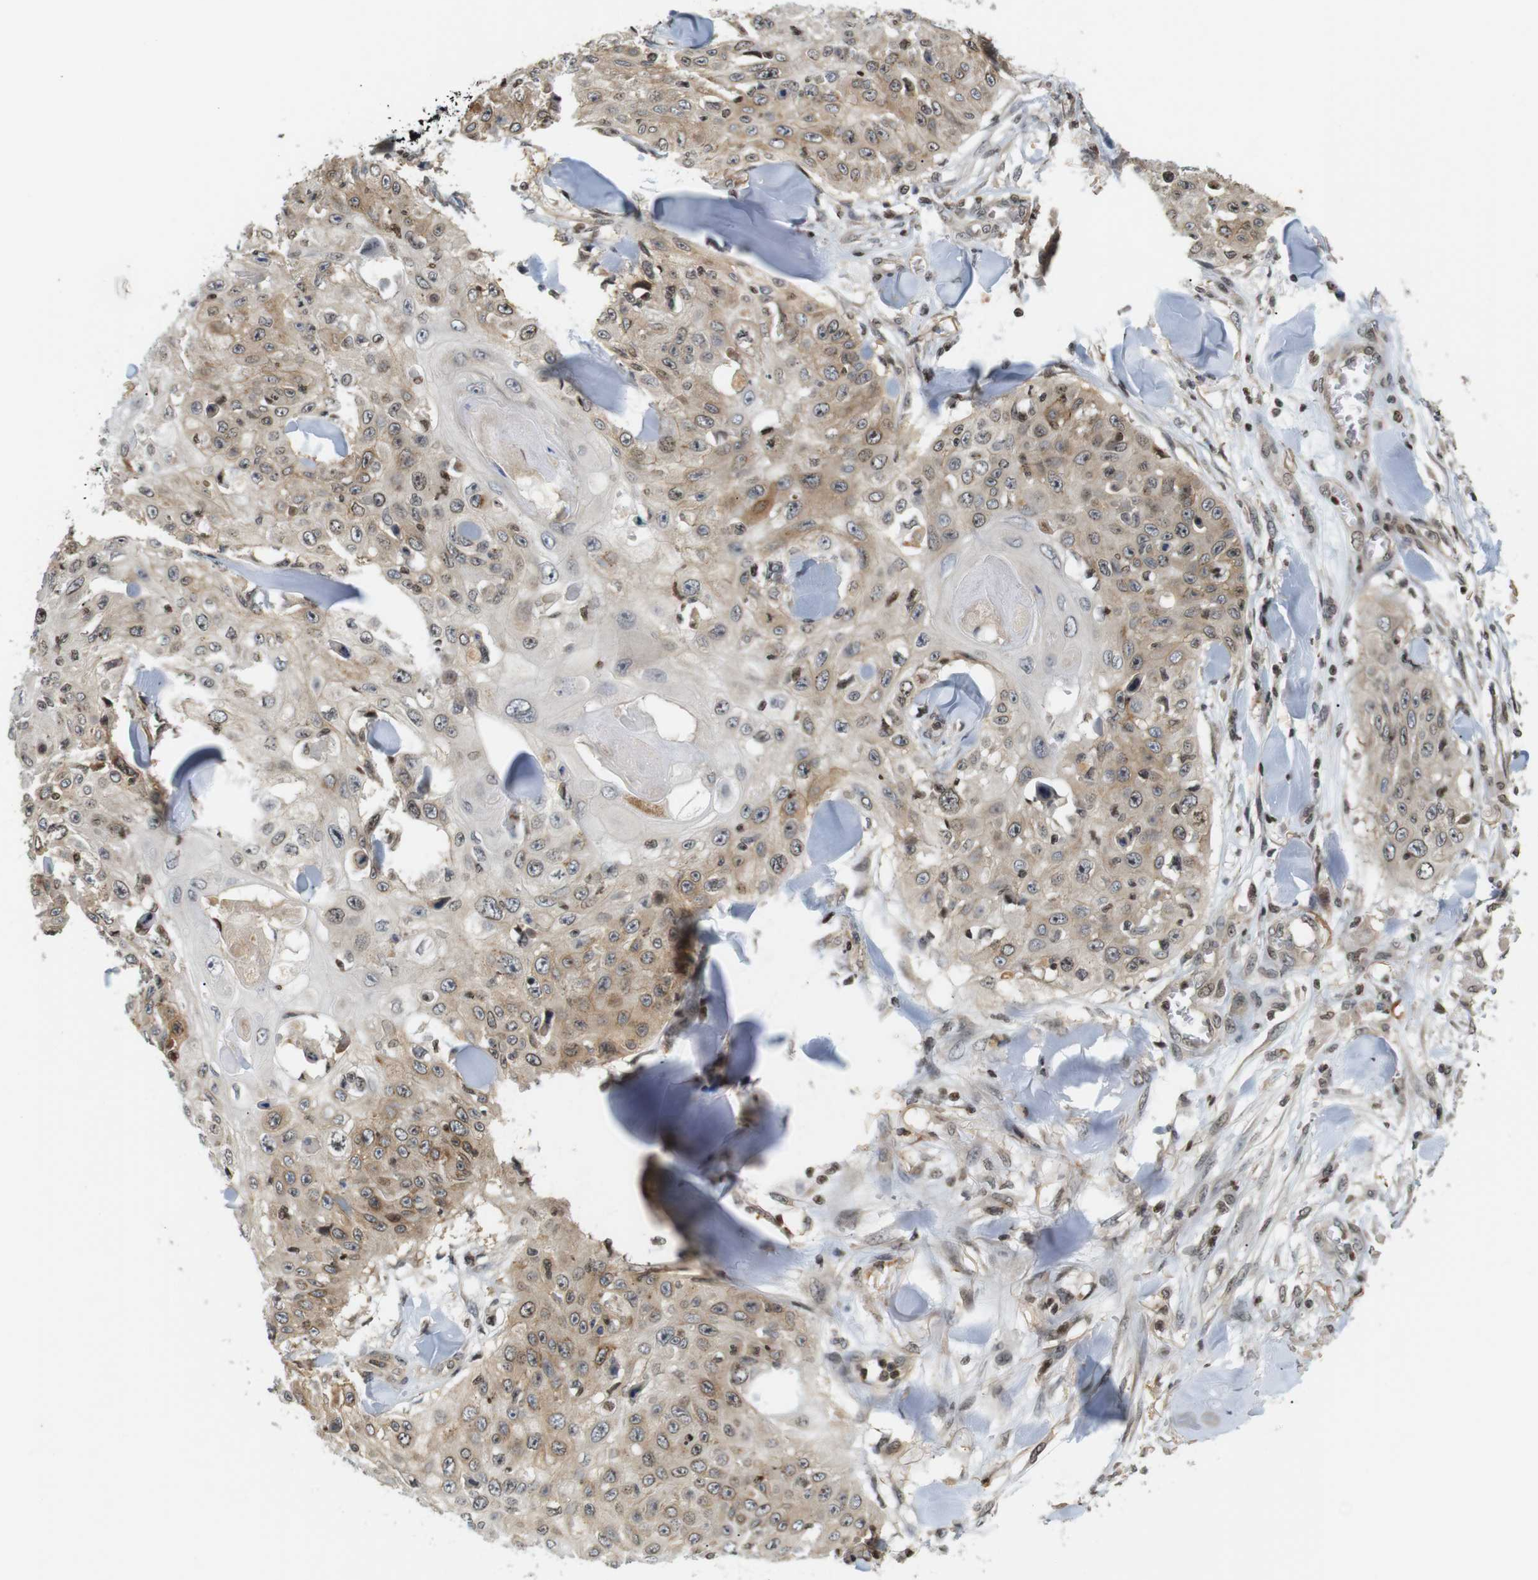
{"staining": {"intensity": "moderate", "quantity": "<25%", "location": "cytoplasmic/membranous"}, "tissue": "skin cancer", "cell_type": "Tumor cells", "image_type": "cancer", "snomed": [{"axis": "morphology", "description": "Squamous cell carcinoma, NOS"}, {"axis": "topography", "description": "Skin"}], "caption": "The micrograph displays immunohistochemical staining of squamous cell carcinoma (skin). There is moderate cytoplasmic/membranous expression is identified in about <25% of tumor cells. Ihc stains the protein in brown and the nuclei are stained blue.", "gene": "MBD1", "patient": {"sex": "male", "age": 86}}